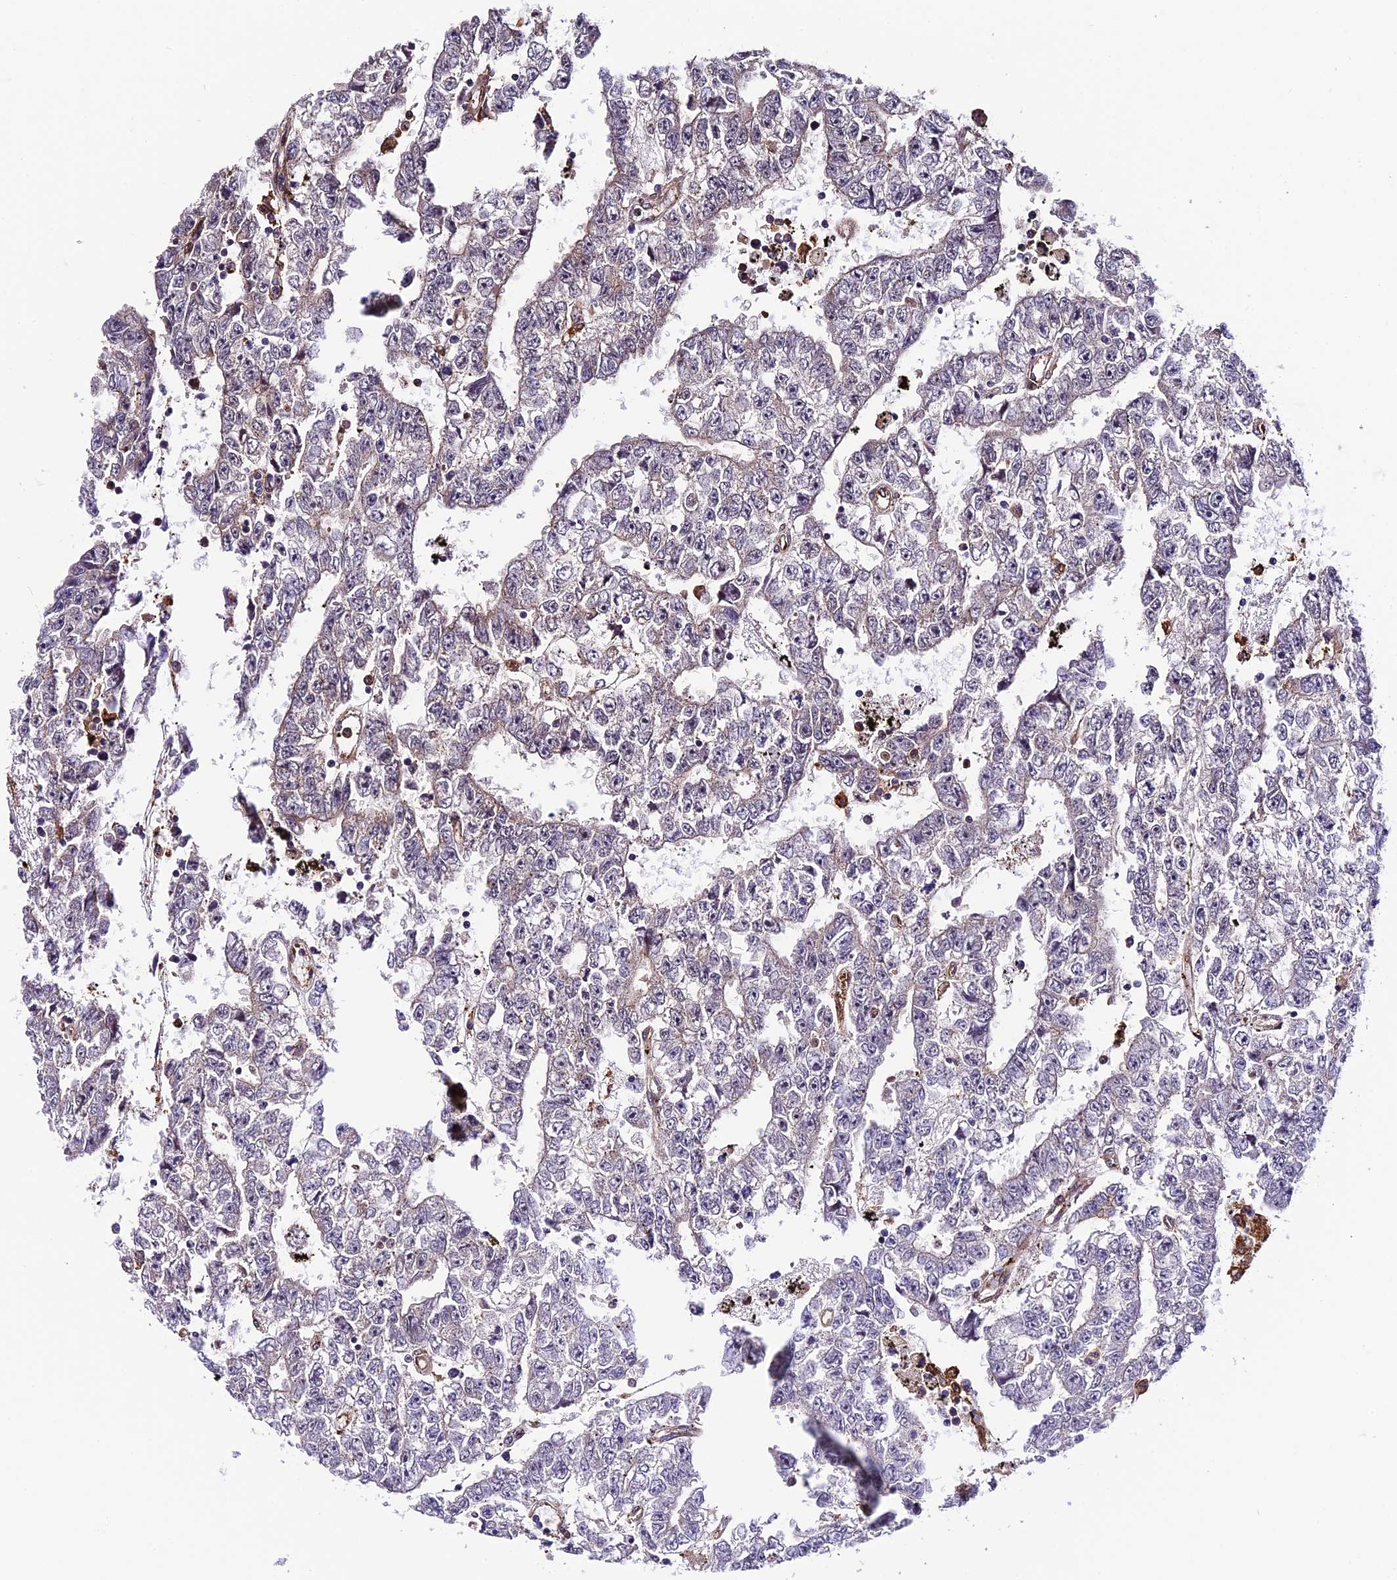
{"staining": {"intensity": "negative", "quantity": "none", "location": "none"}, "tissue": "testis cancer", "cell_type": "Tumor cells", "image_type": "cancer", "snomed": [{"axis": "morphology", "description": "Carcinoma, Embryonal, NOS"}, {"axis": "topography", "description": "Testis"}], "caption": "Immunohistochemical staining of testis embryonal carcinoma reveals no significant staining in tumor cells.", "gene": "HERPUD1", "patient": {"sex": "male", "age": 25}}